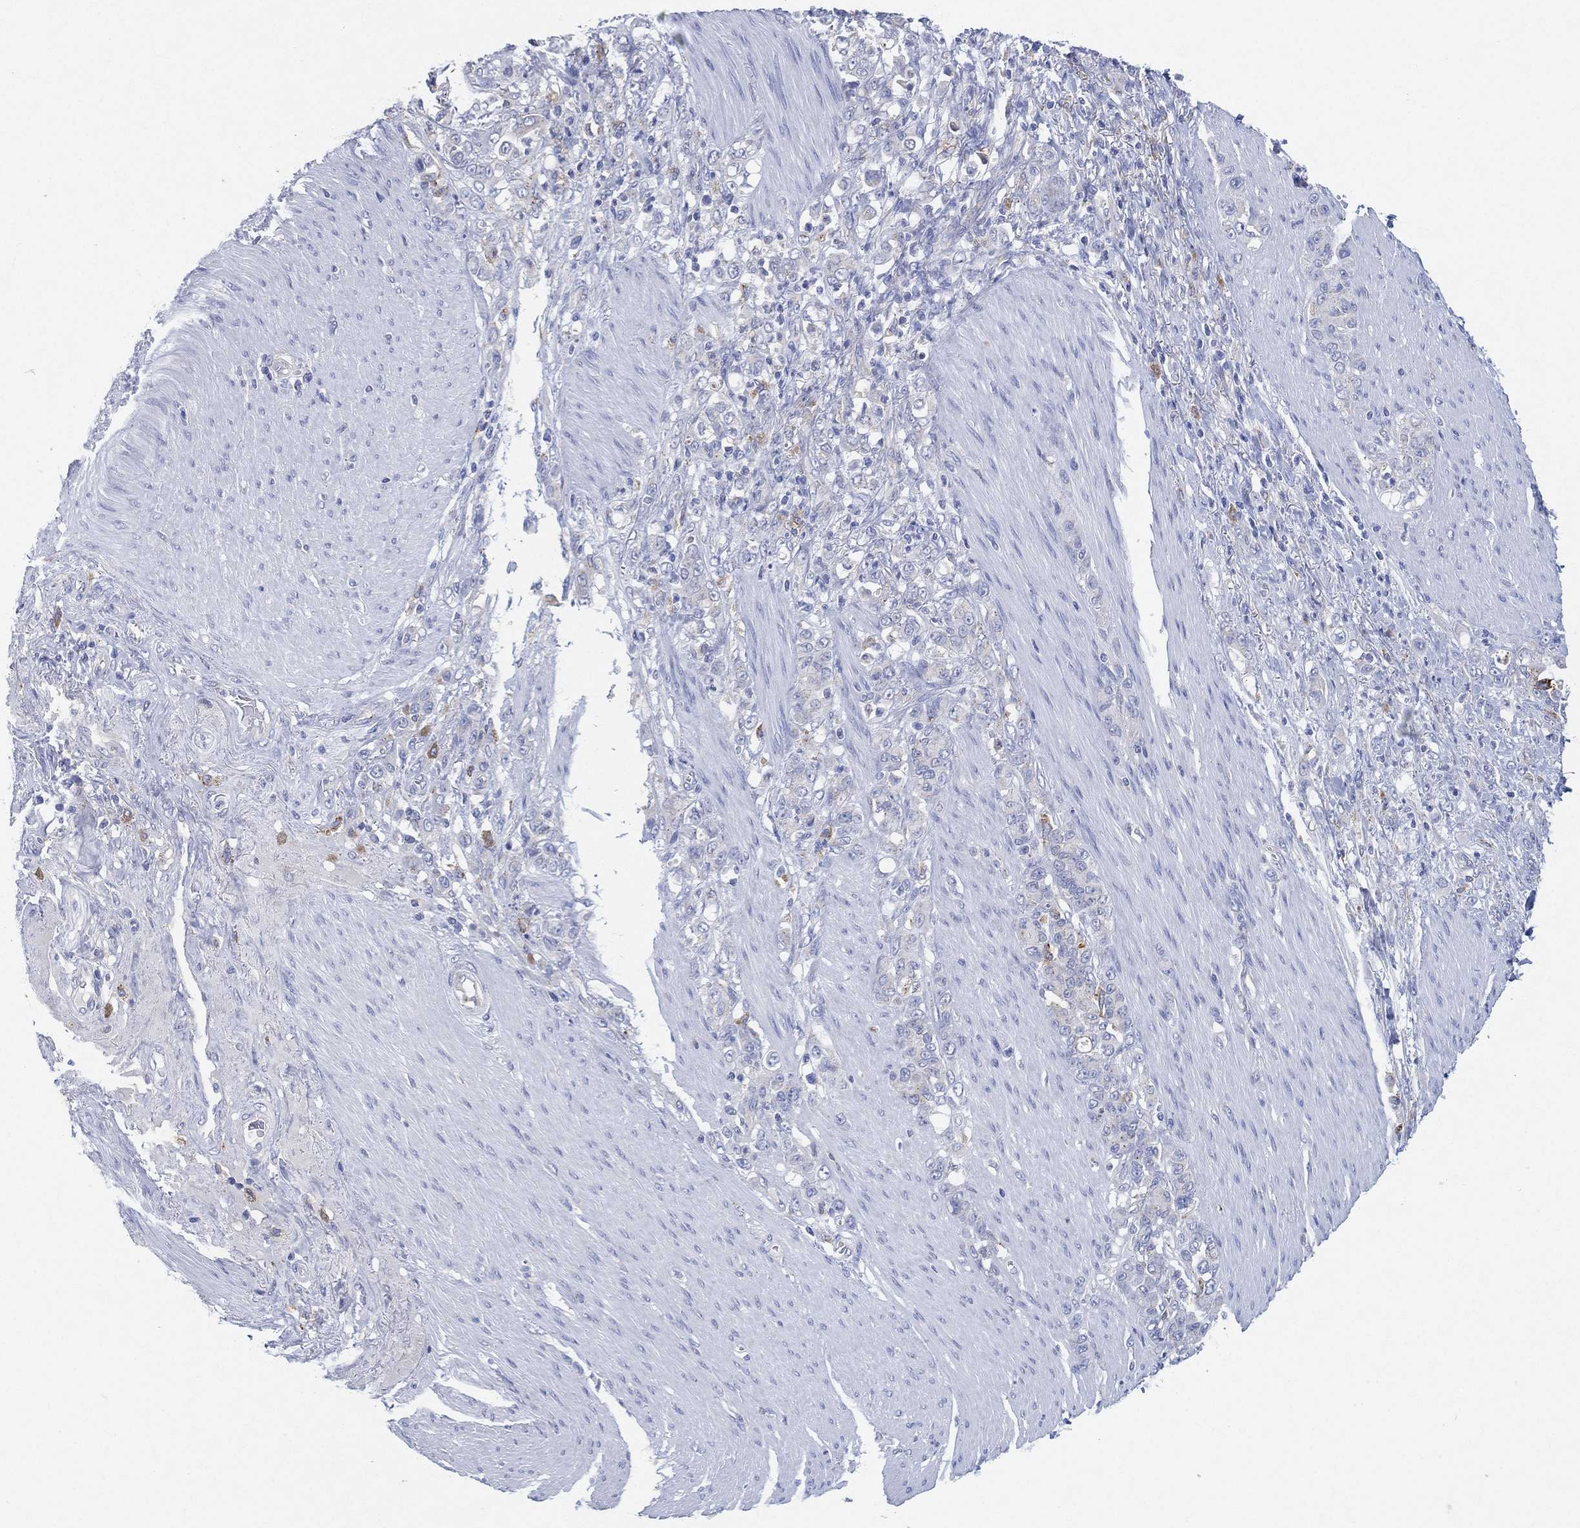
{"staining": {"intensity": "negative", "quantity": "none", "location": "none"}, "tissue": "stomach cancer", "cell_type": "Tumor cells", "image_type": "cancer", "snomed": [{"axis": "morphology", "description": "Adenocarcinoma, NOS"}, {"axis": "topography", "description": "Stomach"}], "caption": "DAB (3,3'-diaminobenzidine) immunohistochemical staining of stomach adenocarcinoma exhibits no significant staining in tumor cells. (DAB immunohistochemistry with hematoxylin counter stain).", "gene": "GALNS", "patient": {"sex": "female", "age": 79}}